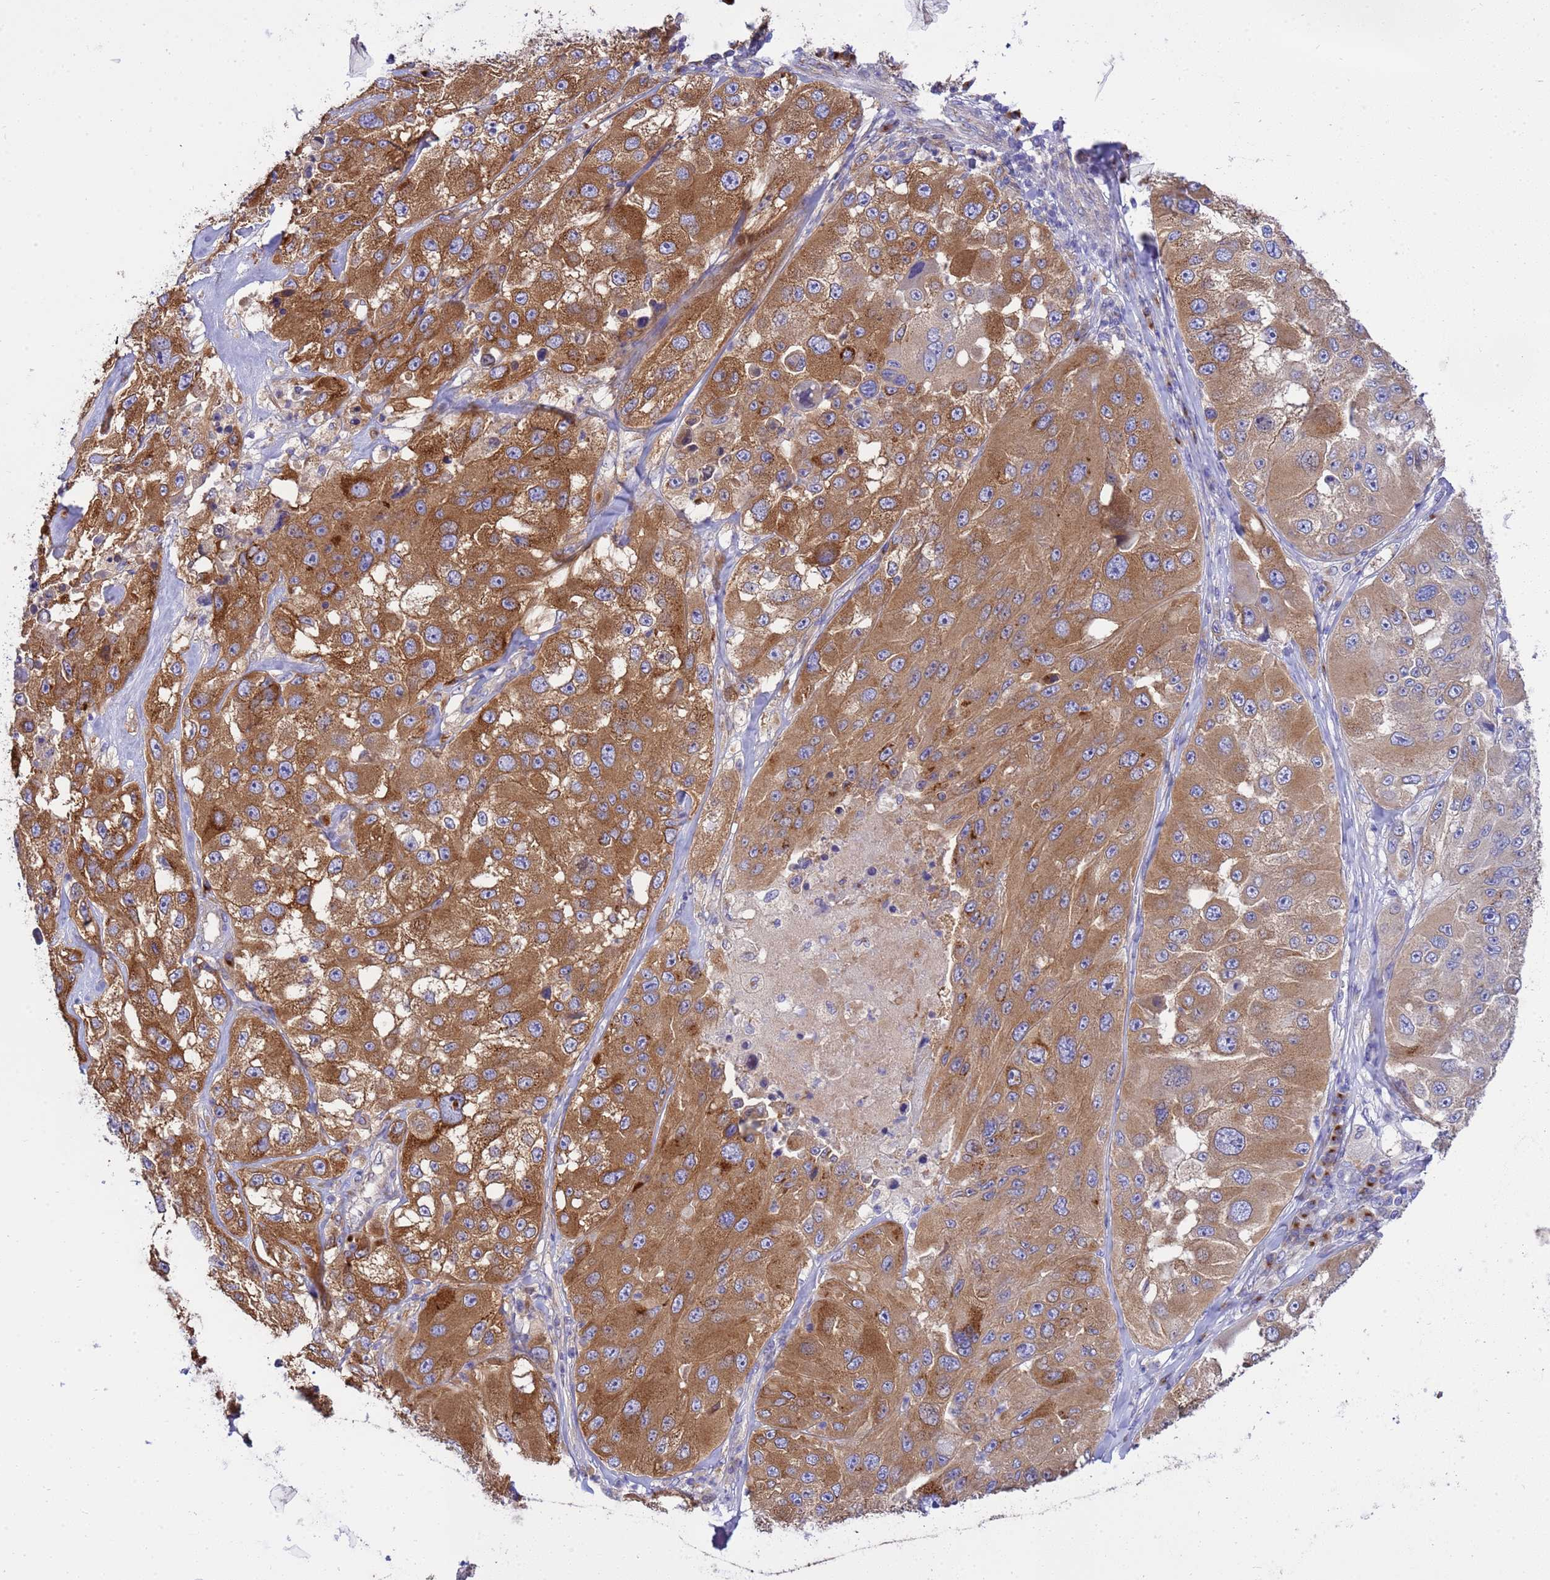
{"staining": {"intensity": "strong", "quantity": "25%-75%", "location": "cytoplasmic/membranous"}, "tissue": "melanoma", "cell_type": "Tumor cells", "image_type": "cancer", "snomed": [{"axis": "morphology", "description": "Malignant melanoma, Metastatic site"}, {"axis": "topography", "description": "Lymph node"}], "caption": "Malignant melanoma (metastatic site) stained with a brown dye shows strong cytoplasmic/membranous positive staining in approximately 25%-75% of tumor cells.", "gene": "ANAPC1", "patient": {"sex": "male", "age": 62}}